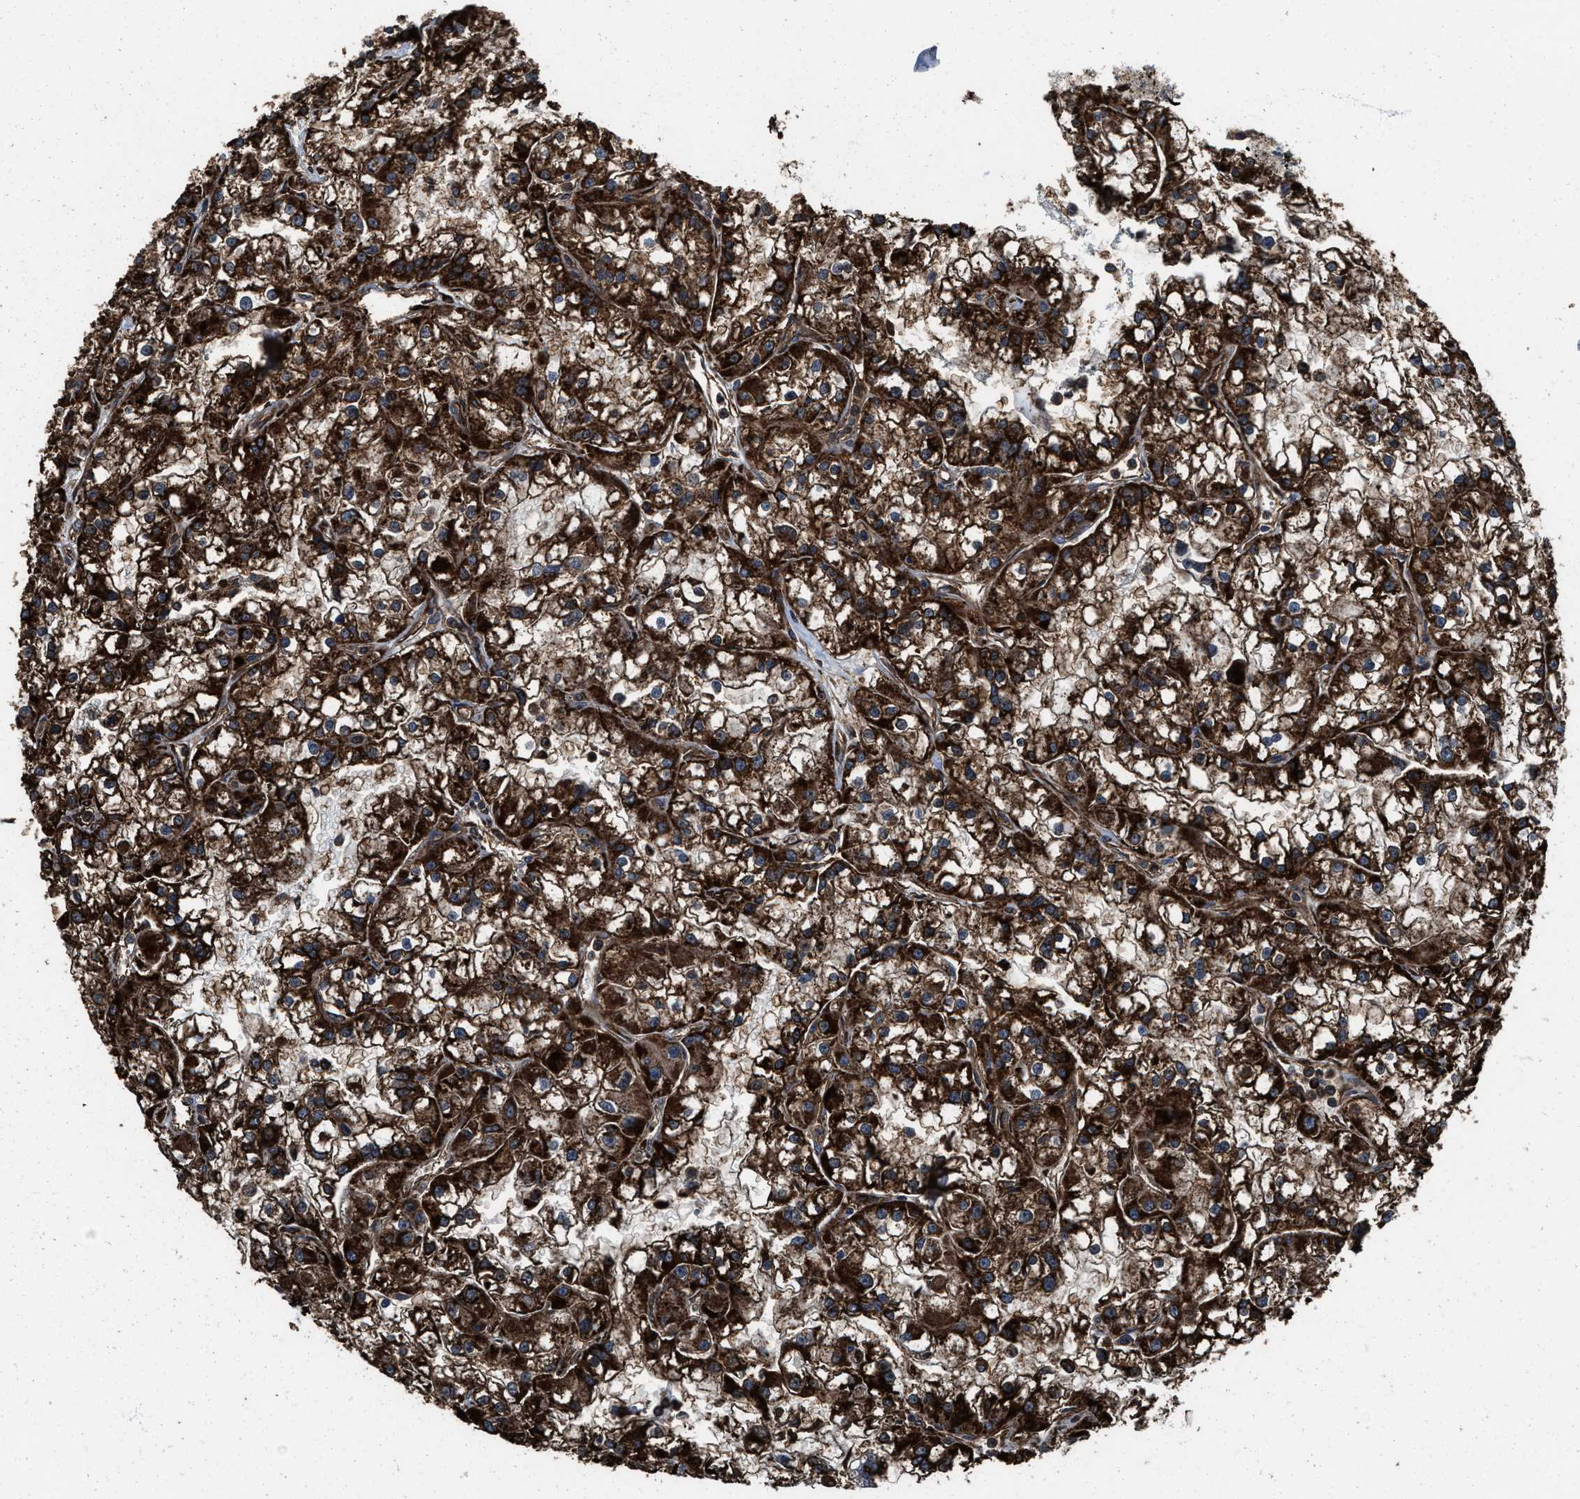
{"staining": {"intensity": "strong", "quantity": ">75%", "location": "cytoplasmic/membranous"}, "tissue": "renal cancer", "cell_type": "Tumor cells", "image_type": "cancer", "snomed": [{"axis": "morphology", "description": "Adenocarcinoma, NOS"}, {"axis": "topography", "description": "Kidney"}], "caption": "Renal cancer stained with a protein marker demonstrates strong staining in tumor cells.", "gene": "ZNF20", "patient": {"sex": "female", "age": 52}}